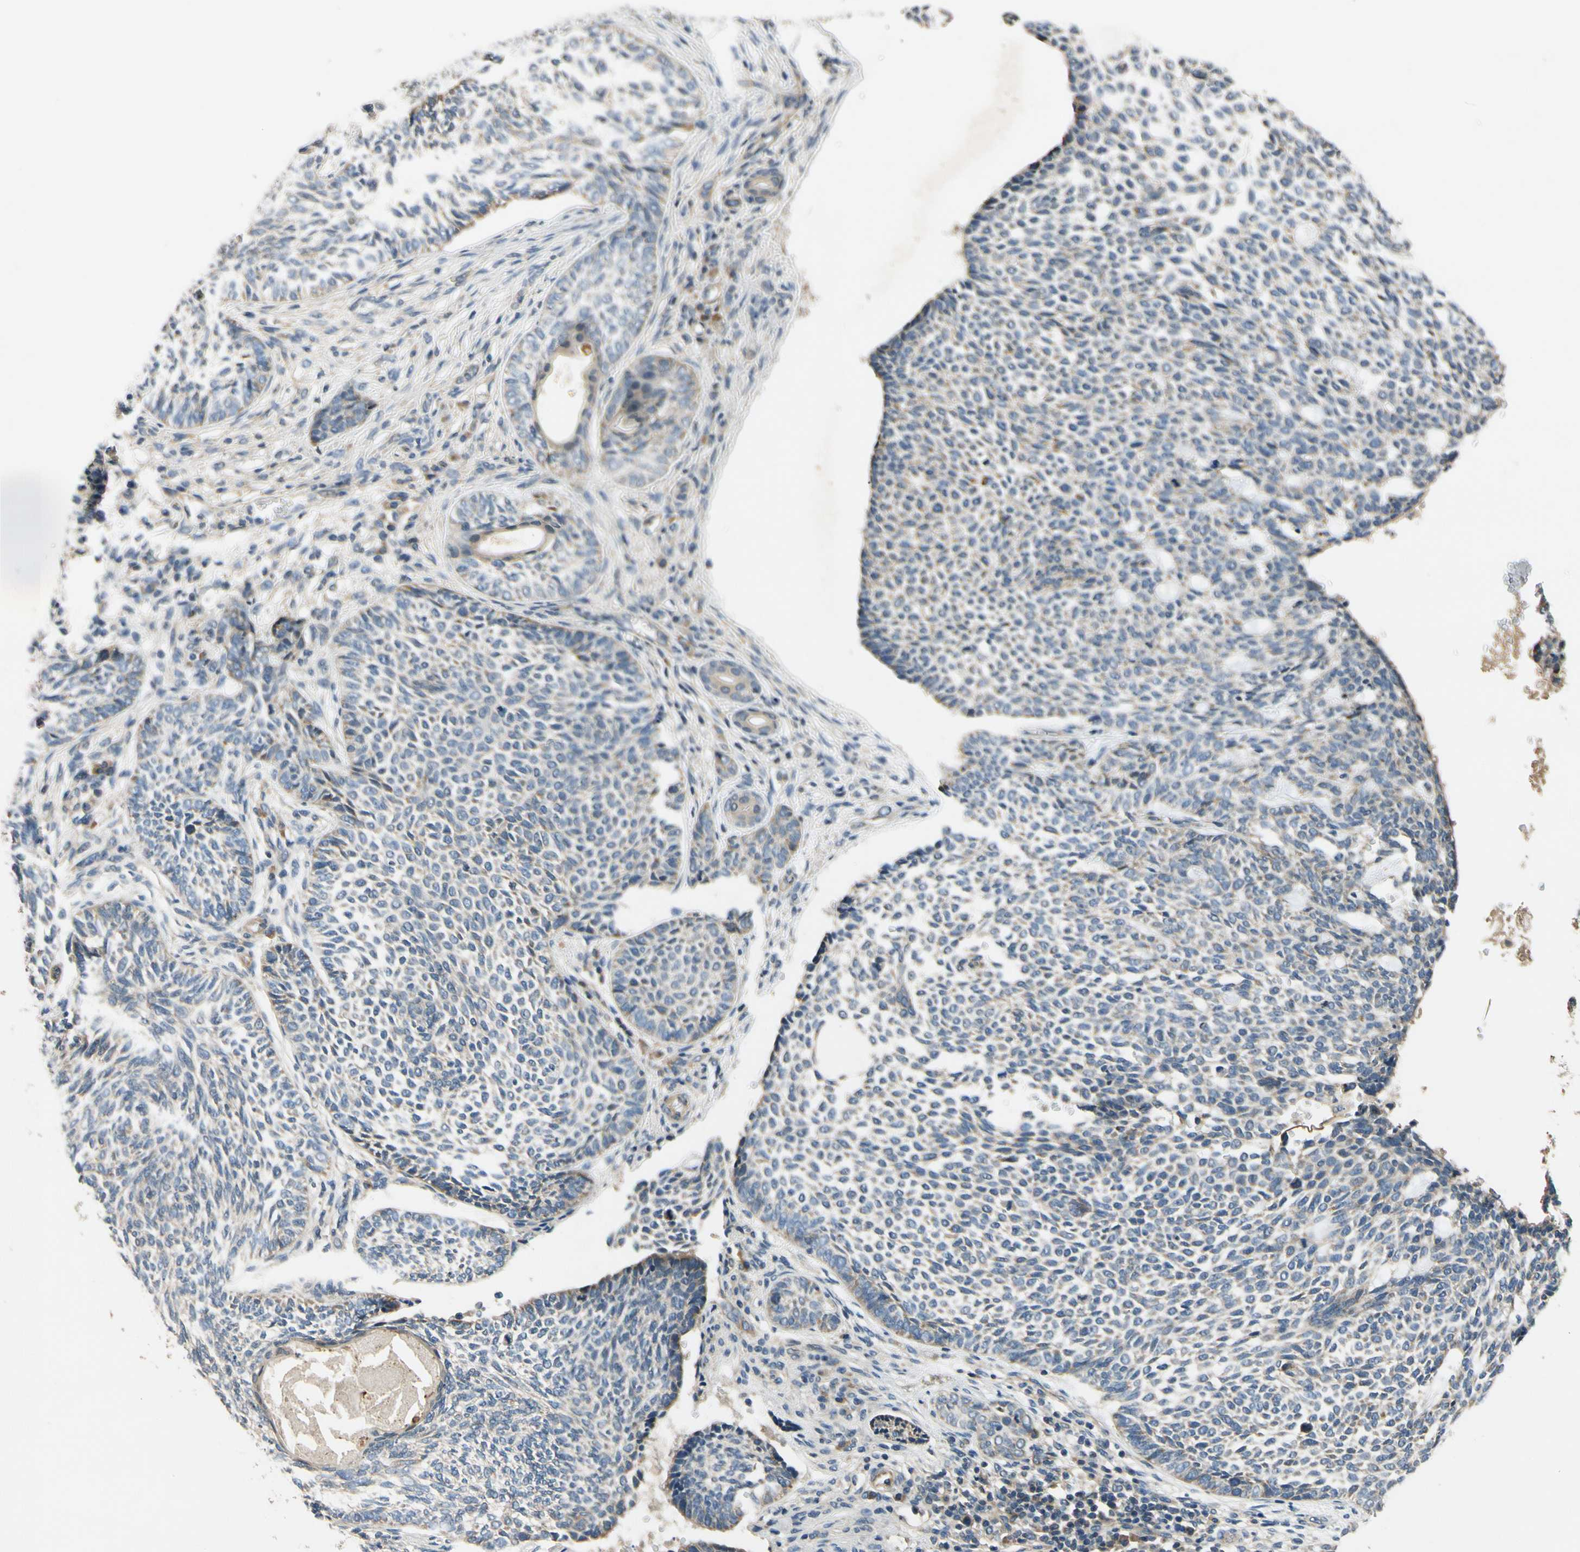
{"staining": {"intensity": "weak", "quantity": "<25%", "location": "cytoplasmic/membranous"}, "tissue": "skin cancer", "cell_type": "Tumor cells", "image_type": "cancer", "snomed": [{"axis": "morphology", "description": "Basal cell carcinoma"}, {"axis": "topography", "description": "Skin"}], "caption": "This image is of basal cell carcinoma (skin) stained with immunohistochemistry to label a protein in brown with the nuclei are counter-stained blue. There is no staining in tumor cells.", "gene": "ALKBH3", "patient": {"sex": "male", "age": 87}}